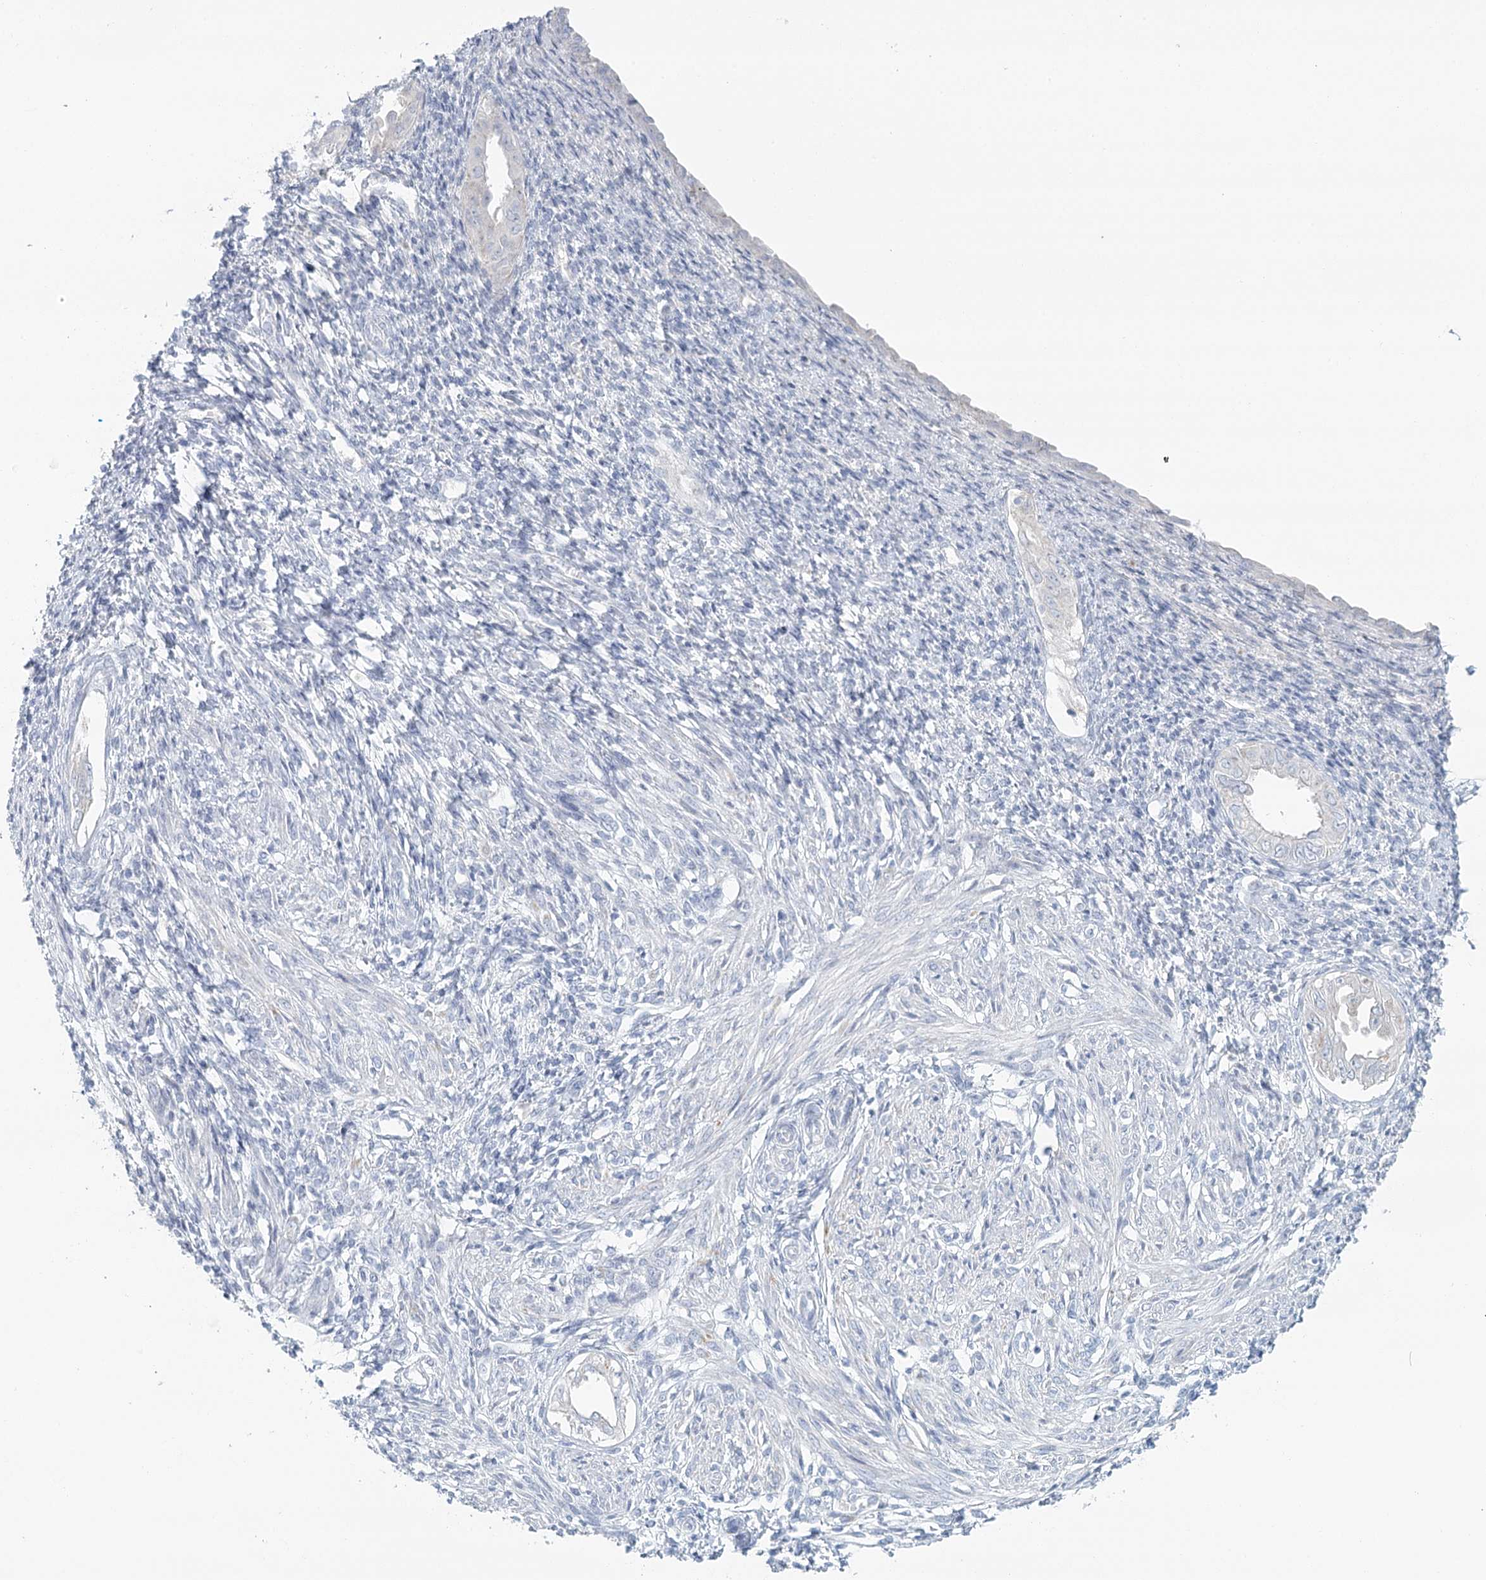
{"staining": {"intensity": "negative", "quantity": "none", "location": "none"}, "tissue": "endometrium", "cell_type": "Cells in endometrial stroma", "image_type": "normal", "snomed": [{"axis": "morphology", "description": "Normal tissue, NOS"}, {"axis": "topography", "description": "Endometrium"}], "caption": "IHC photomicrograph of unremarkable human endometrium stained for a protein (brown), which exhibits no staining in cells in endometrial stroma.", "gene": "BPHL", "patient": {"sex": "female", "age": 66}}